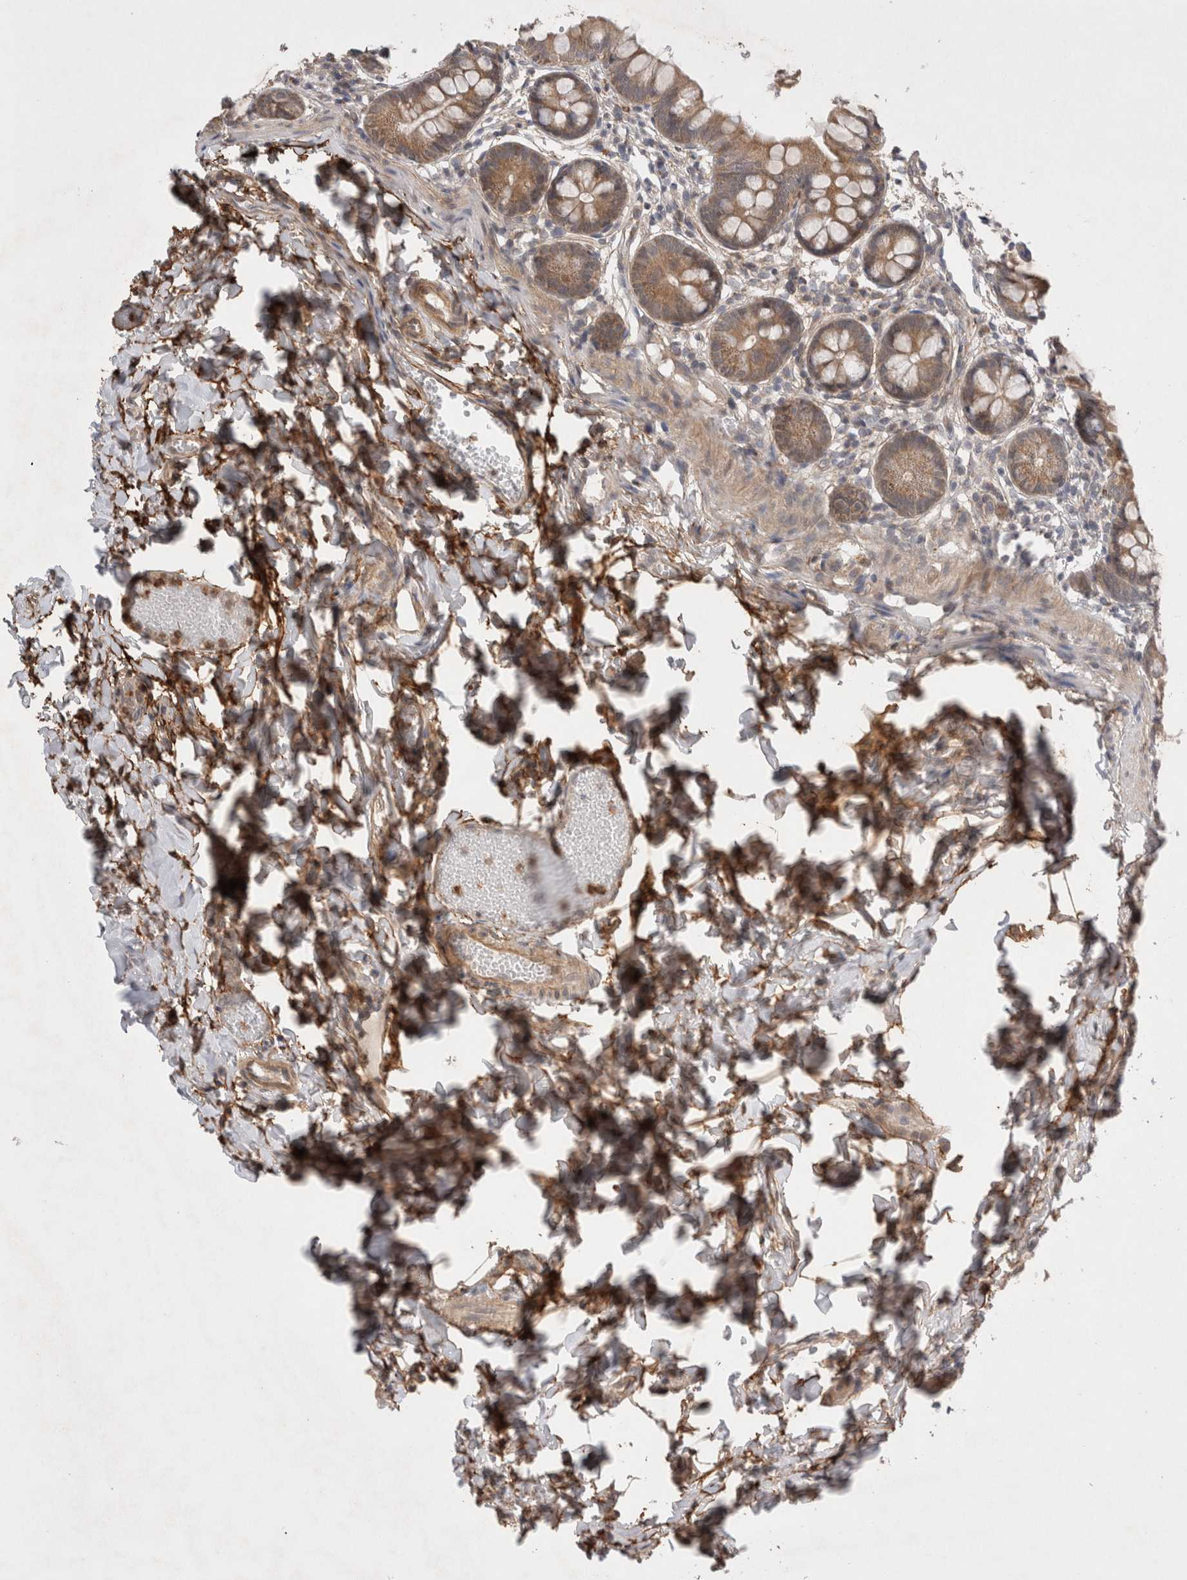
{"staining": {"intensity": "moderate", "quantity": ">75%", "location": "cytoplasmic/membranous"}, "tissue": "small intestine", "cell_type": "Glandular cells", "image_type": "normal", "snomed": [{"axis": "morphology", "description": "Normal tissue, NOS"}, {"axis": "topography", "description": "Small intestine"}], "caption": "Moderate cytoplasmic/membranous expression for a protein is identified in about >75% of glandular cells of benign small intestine using immunohistochemistry.", "gene": "GSDMB", "patient": {"sex": "male", "age": 7}}